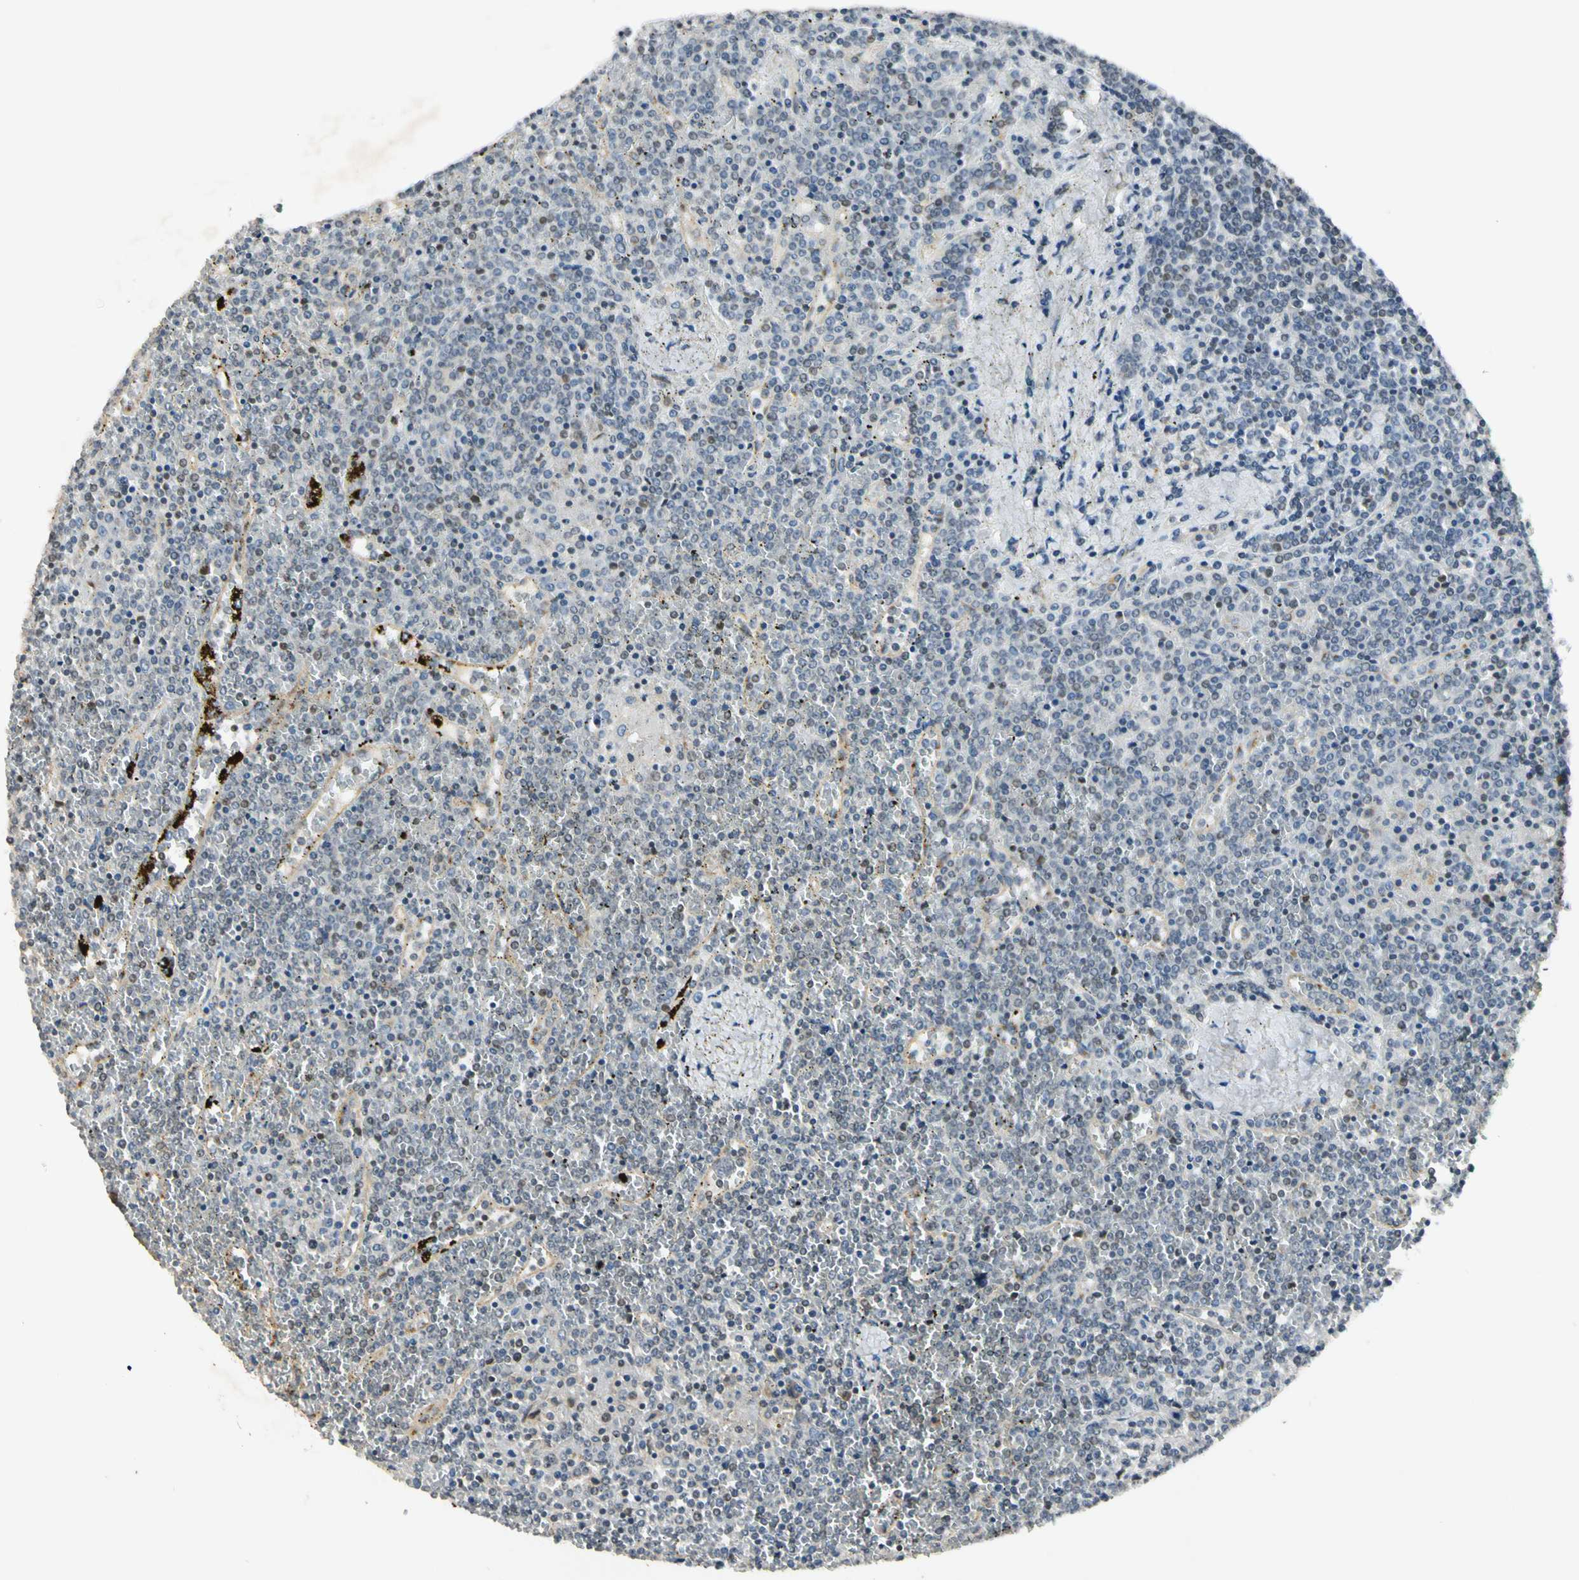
{"staining": {"intensity": "negative", "quantity": "none", "location": "none"}, "tissue": "lymphoma", "cell_type": "Tumor cells", "image_type": "cancer", "snomed": [{"axis": "morphology", "description": "Malignant lymphoma, non-Hodgkin's type, Low grade"}, {"axis": "topography", "description": "Spleen"}], "caption": "Tumor cells are negative for brown protein staining in malignant lymphoma, non-Hodgkin's type (low-grade).", "gene": "RPS6KB2", "patient": {"sex": "female", "age": 19}}